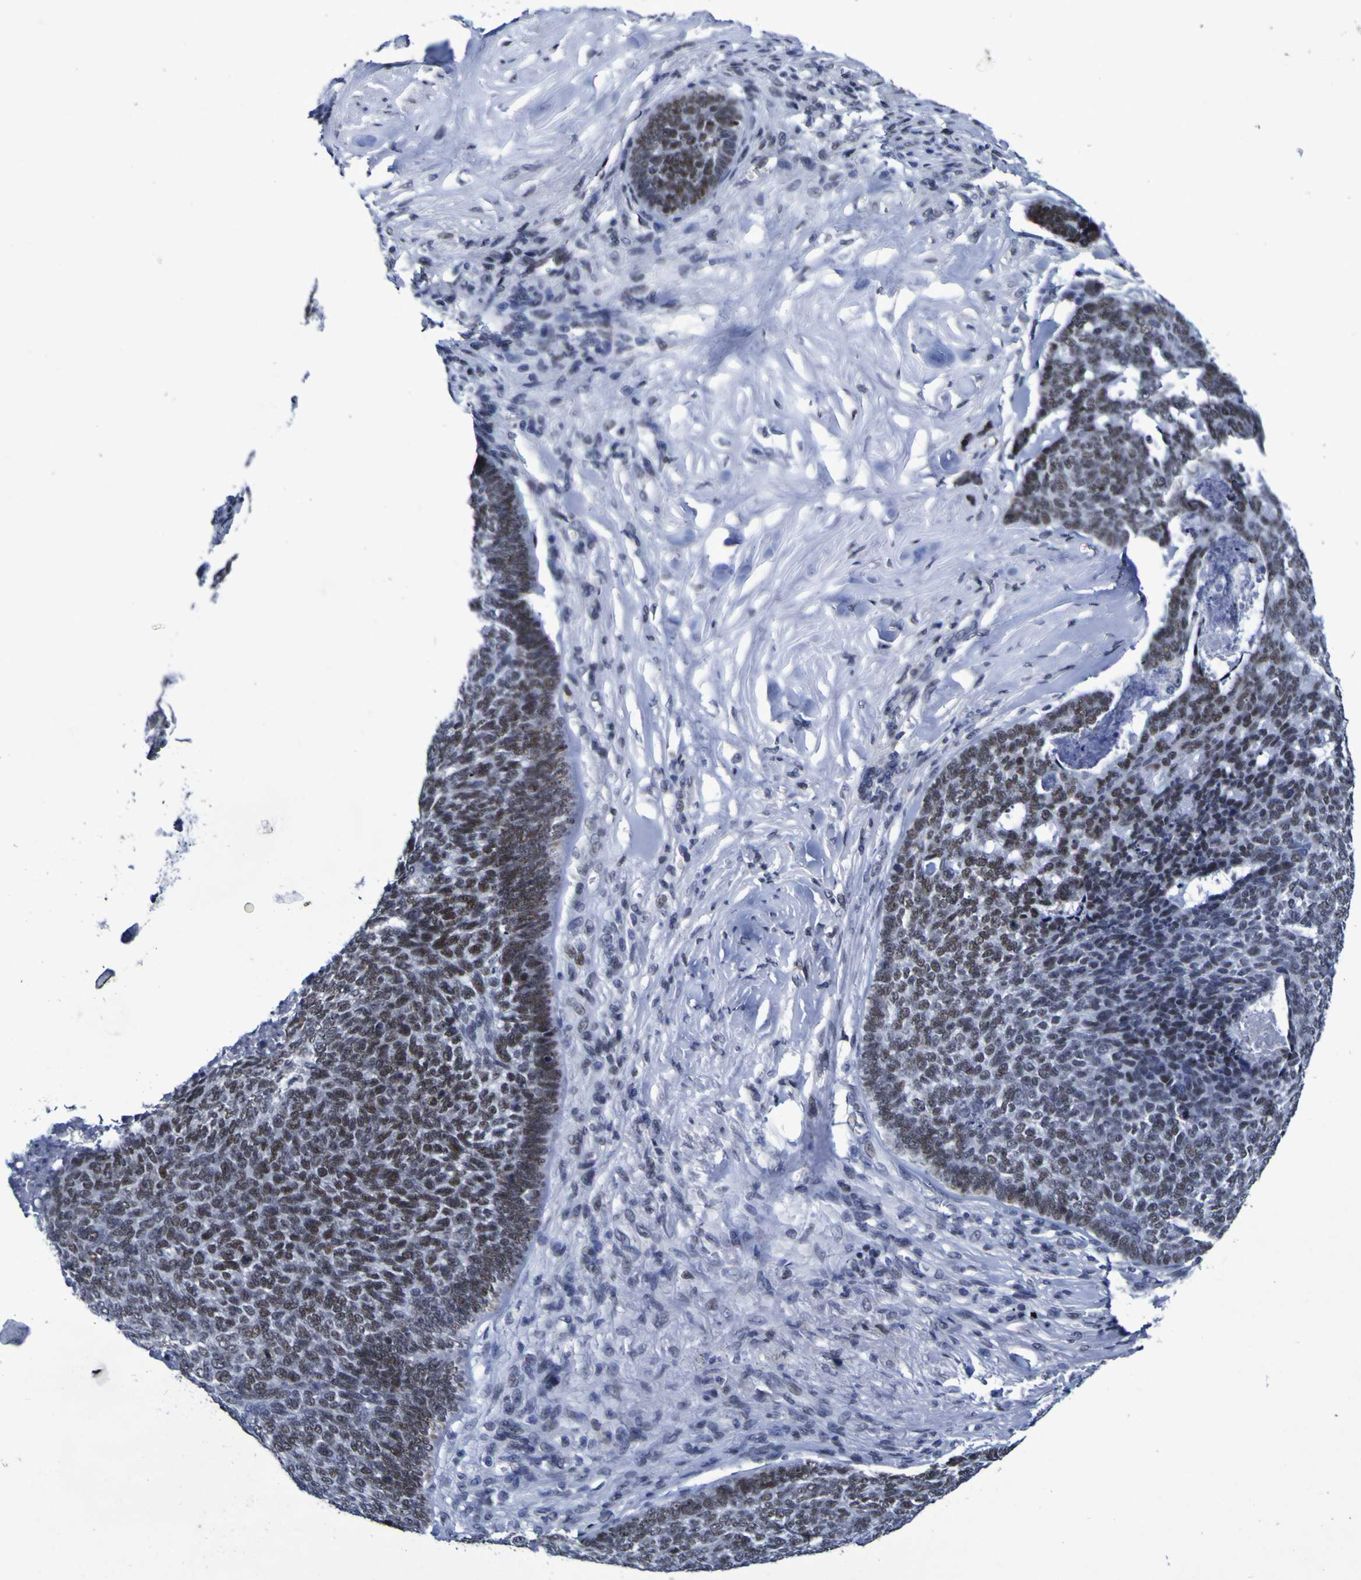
{"staining": {"intensity": "moderate", "quantity": ">75%", "location": "nuclear"}, "tissue": "skin cancer", "cell_type": "Tumor cells", "image_type": "cancer", "snomed": [{"axis": "morphology", "description": "Basal cell carcinoma"}, {"axis": "topography", "description": "Skin"}], "caption": "The image displays staining of skin basal cell carcinoma, revealing moderate nuclear protein expression (brown color) within tumor cells. (DAB IHC with brightfield microscopy, high magnification).", "gene": "MBD3", "patient": {"sex": "male", "age": 84}}